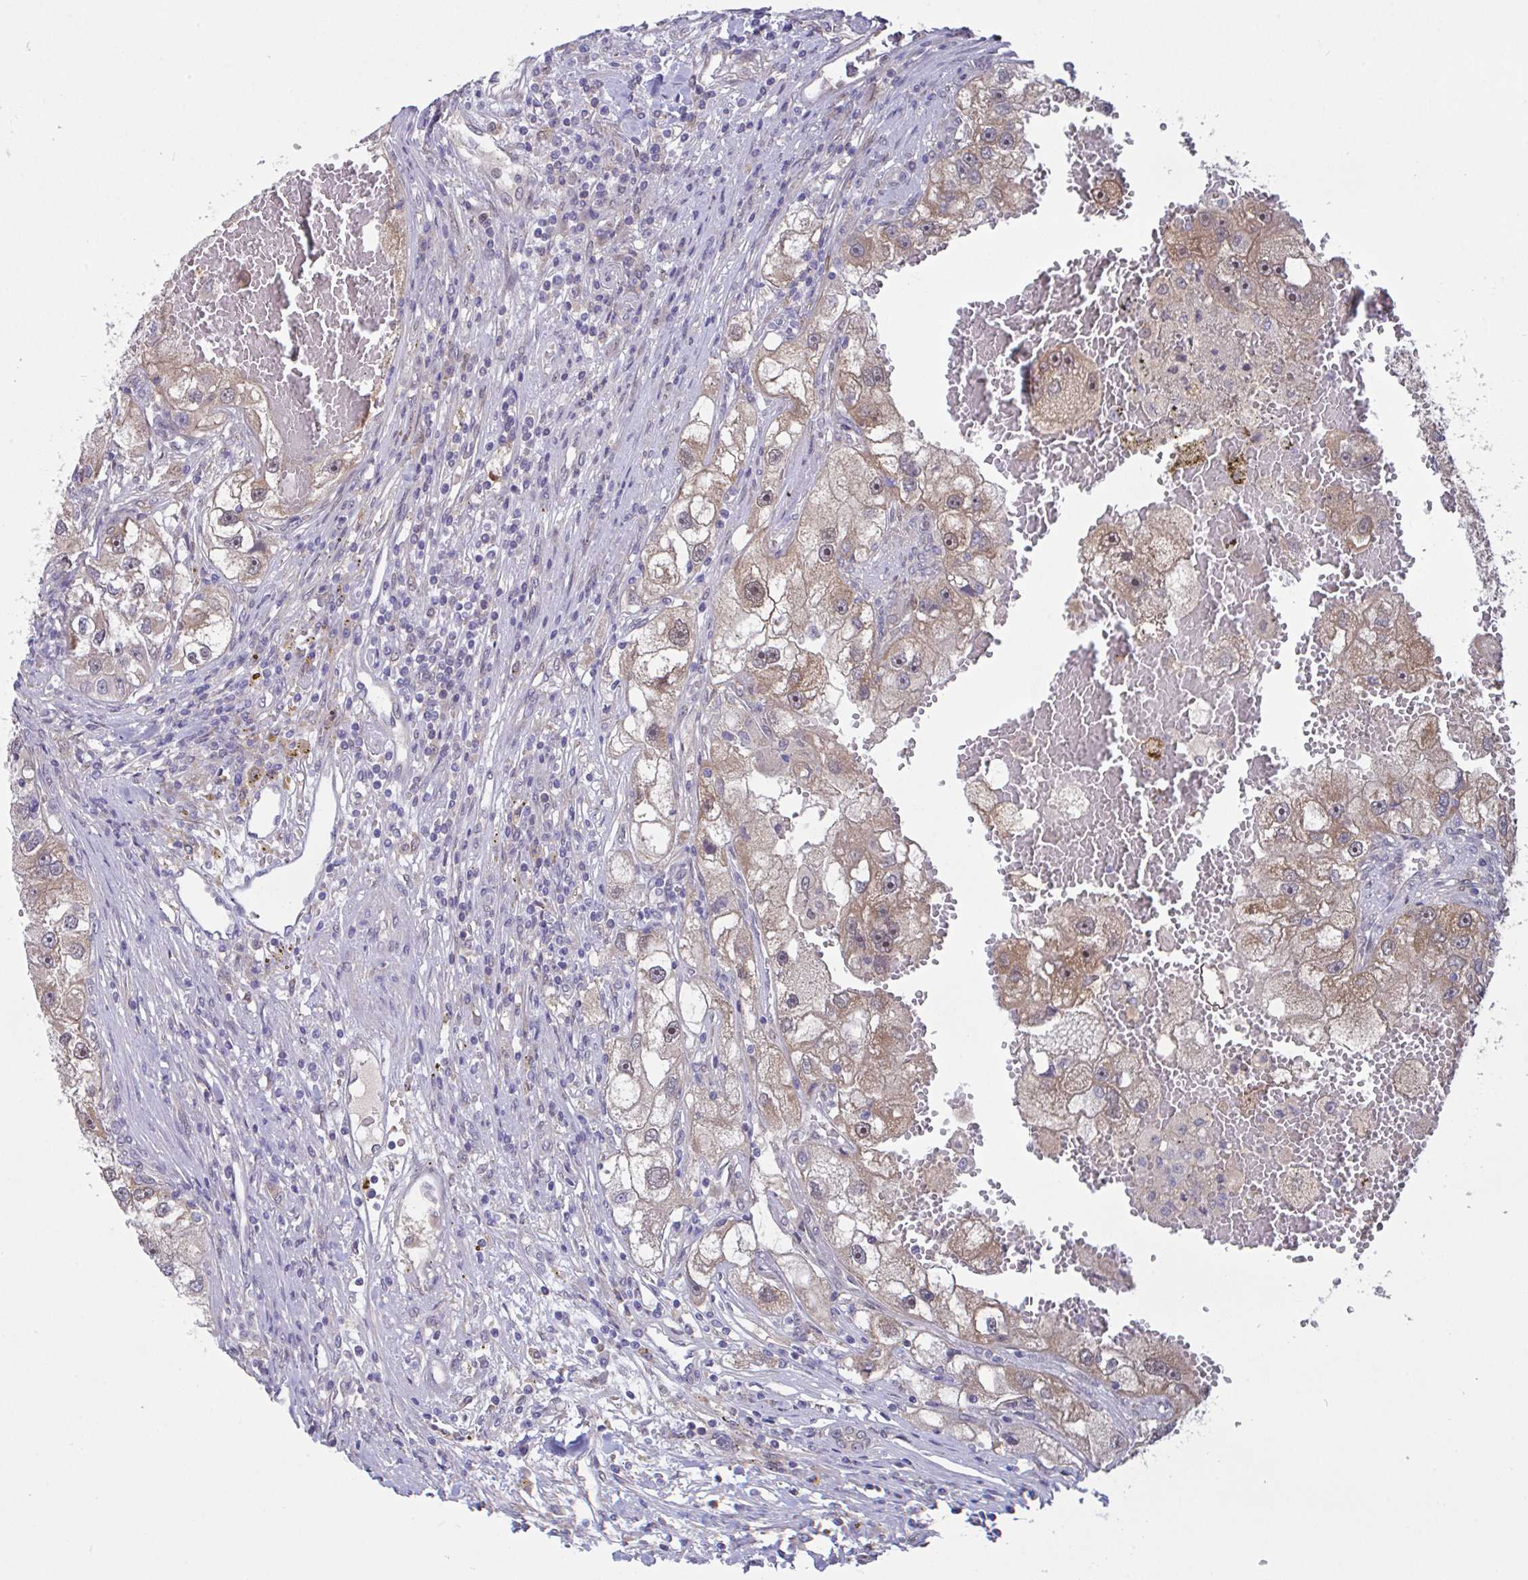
{"staining": {"intensity": "weak", "quantity": ">75%", "location": "cytoplasmic/membranous"}, "tissue": "renal cancer", "cell_type": "Tumor cells", "image_type": "cancer", "snomed": [{"axis": "morphology", "description": "Adenocarcinoma, NOS"}, {"axis": "topography", "description": "Kidney"}], "caption": "A brown stain shows weak cytoplasmic/membranous positivity of a protein in renal adenocarcinoma tumor cells.", "gene": "L3HYPDH", "patient": {"sex": "male", "age": 63}}